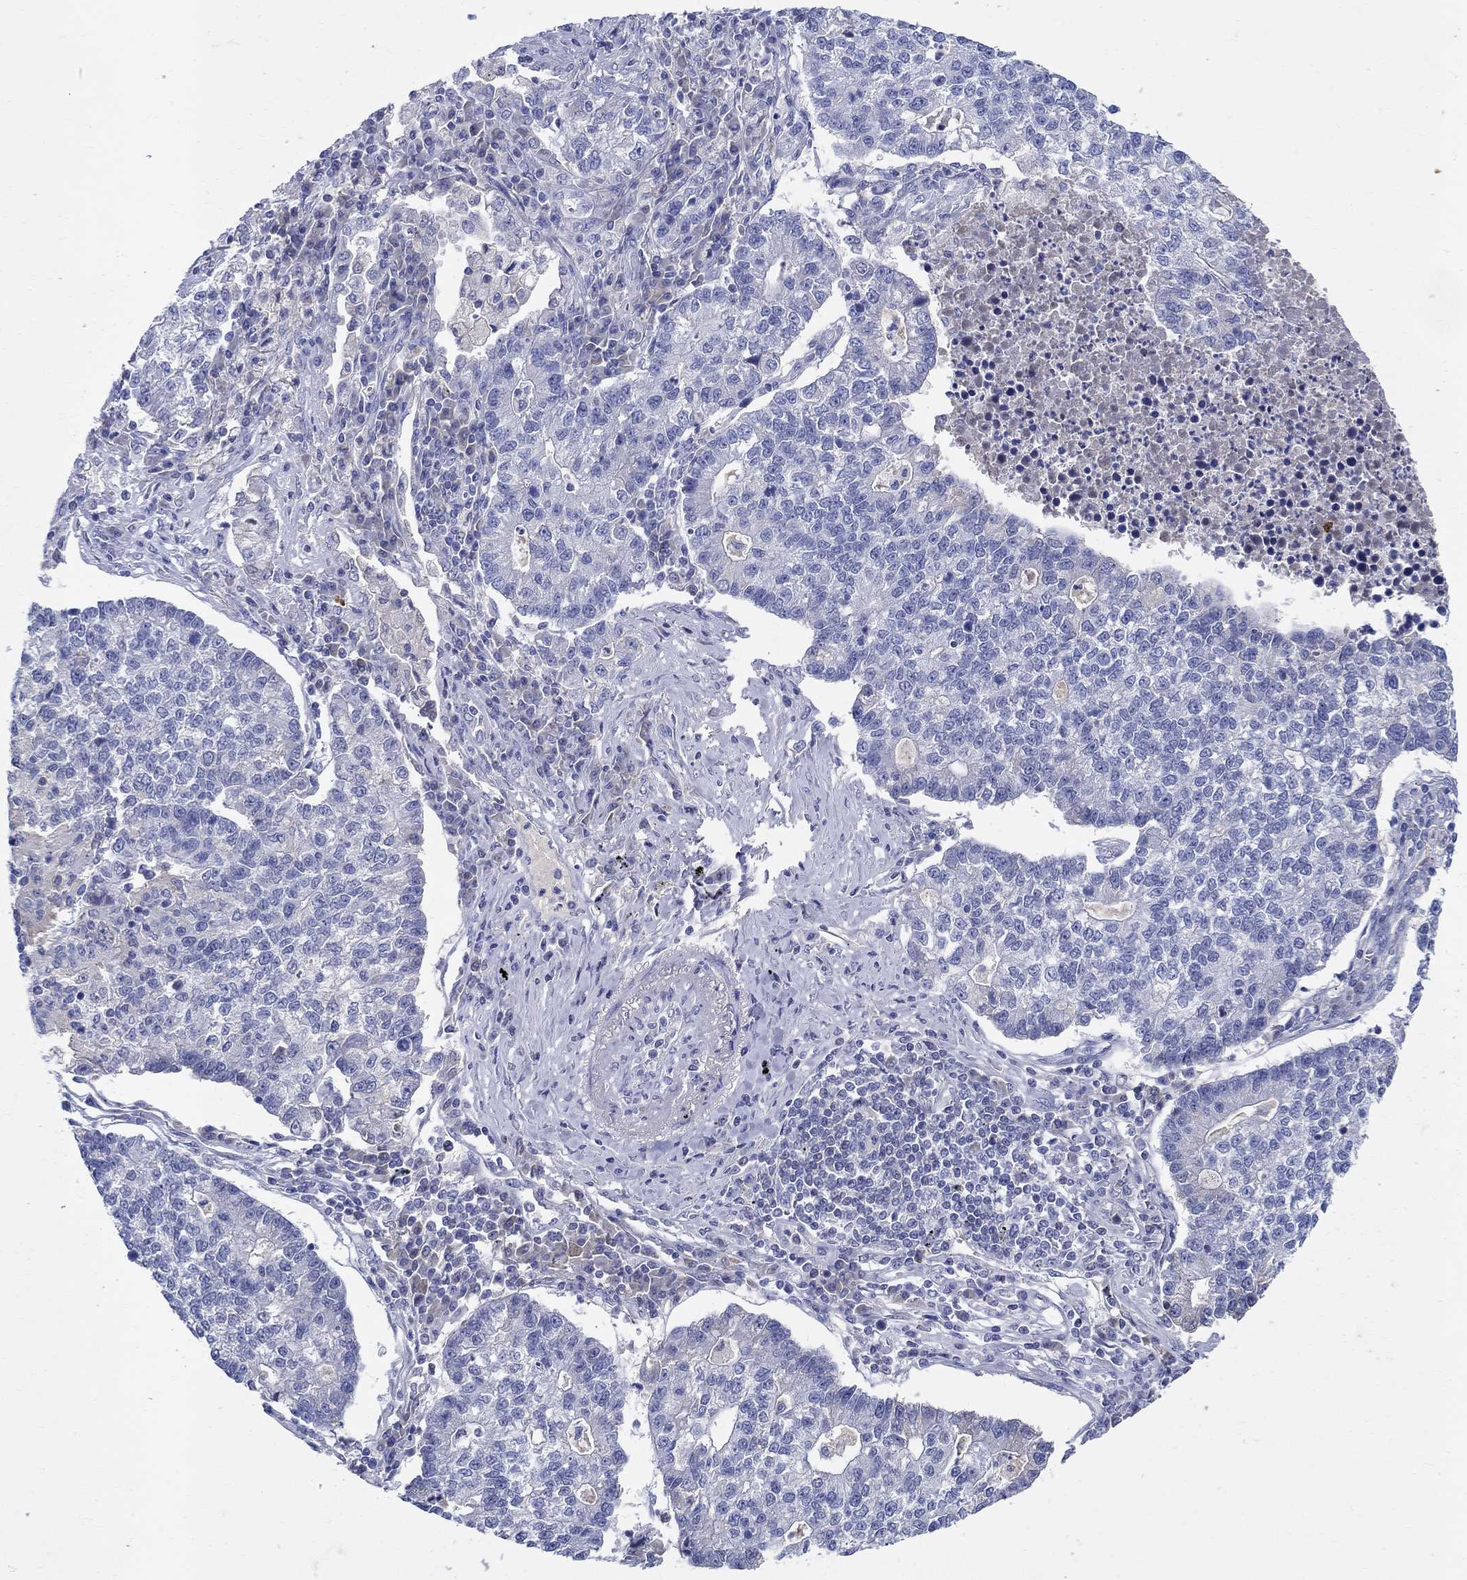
{"staining": {"intensity": "negative", "quantity": "none", "location": "none"}, "tissue": "lung cancer", "cell_type": "Tumor cells", "image_type": "cancer", "snomed": [{"axis": "morphology", "description": "Adenocarcinoma, NOS"}, {"axis": "topography", "description": "Lung"}], "caption": "Immunohistochemical staining of human lung cancer shows no significant expression in tumor cells.", "gene": "CRYGD", "patient": {"sex": "male", "age": 57}}